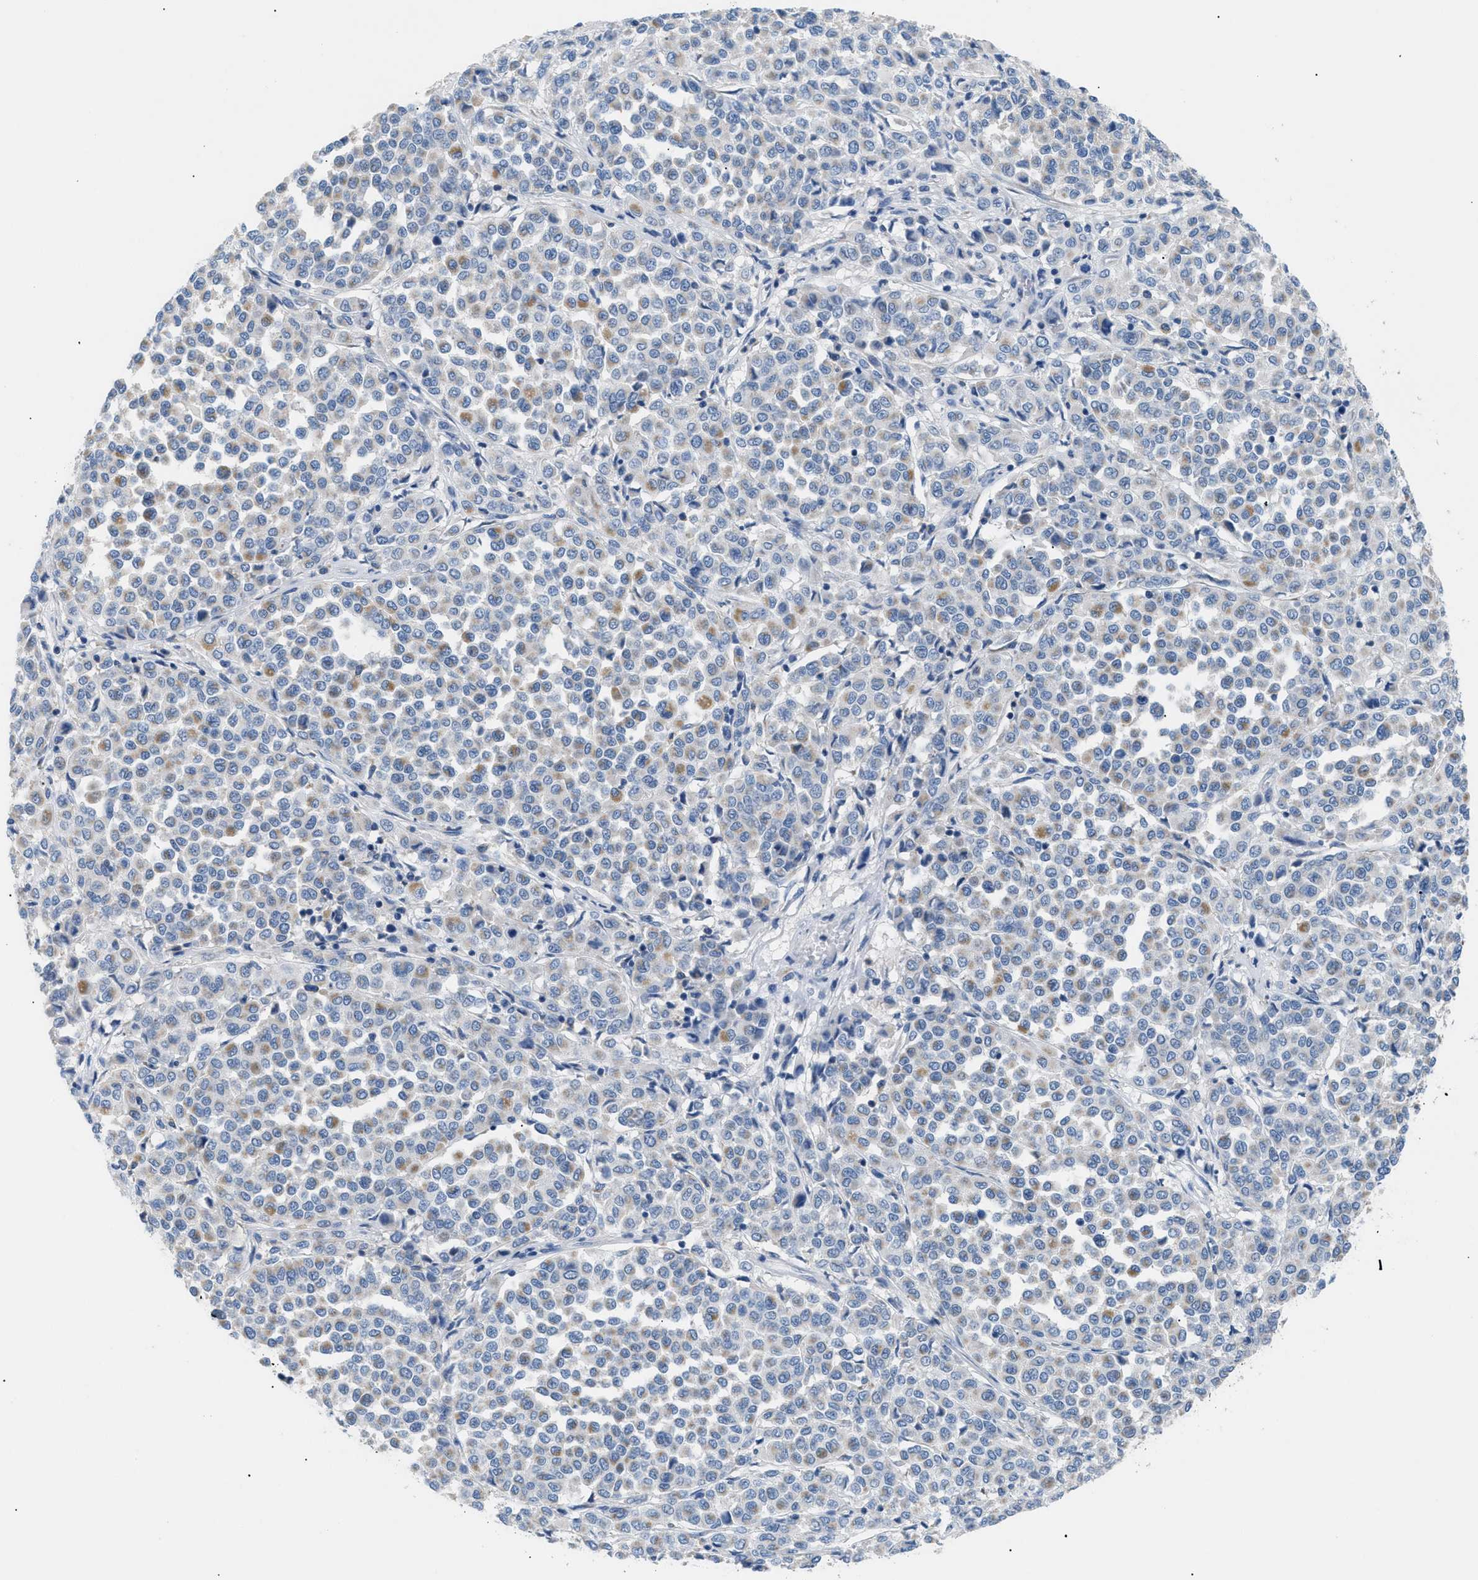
{"staining": {"intensity": "weak", "quantity": "<25%", "location": "cytoplasmic/membranous"}, "tissue": "melanoma", "cell_type": "Tumor cells", "image_type": "cancer", "snomed": [{"axis": "morphology", "description": "Malignant melanoma, Metastatic site"}, {"axis": "topography", "description": "Pancreas"}], "caption": "This histopathology image is of malignant melanoma (metastatic site) stained with IHC to label a protein in brown with the nuclei are counter-stained blue. There is no staining in tumor cells.", "gene": "ILDR1", "patient": {"sex": "female", "age": 30}}